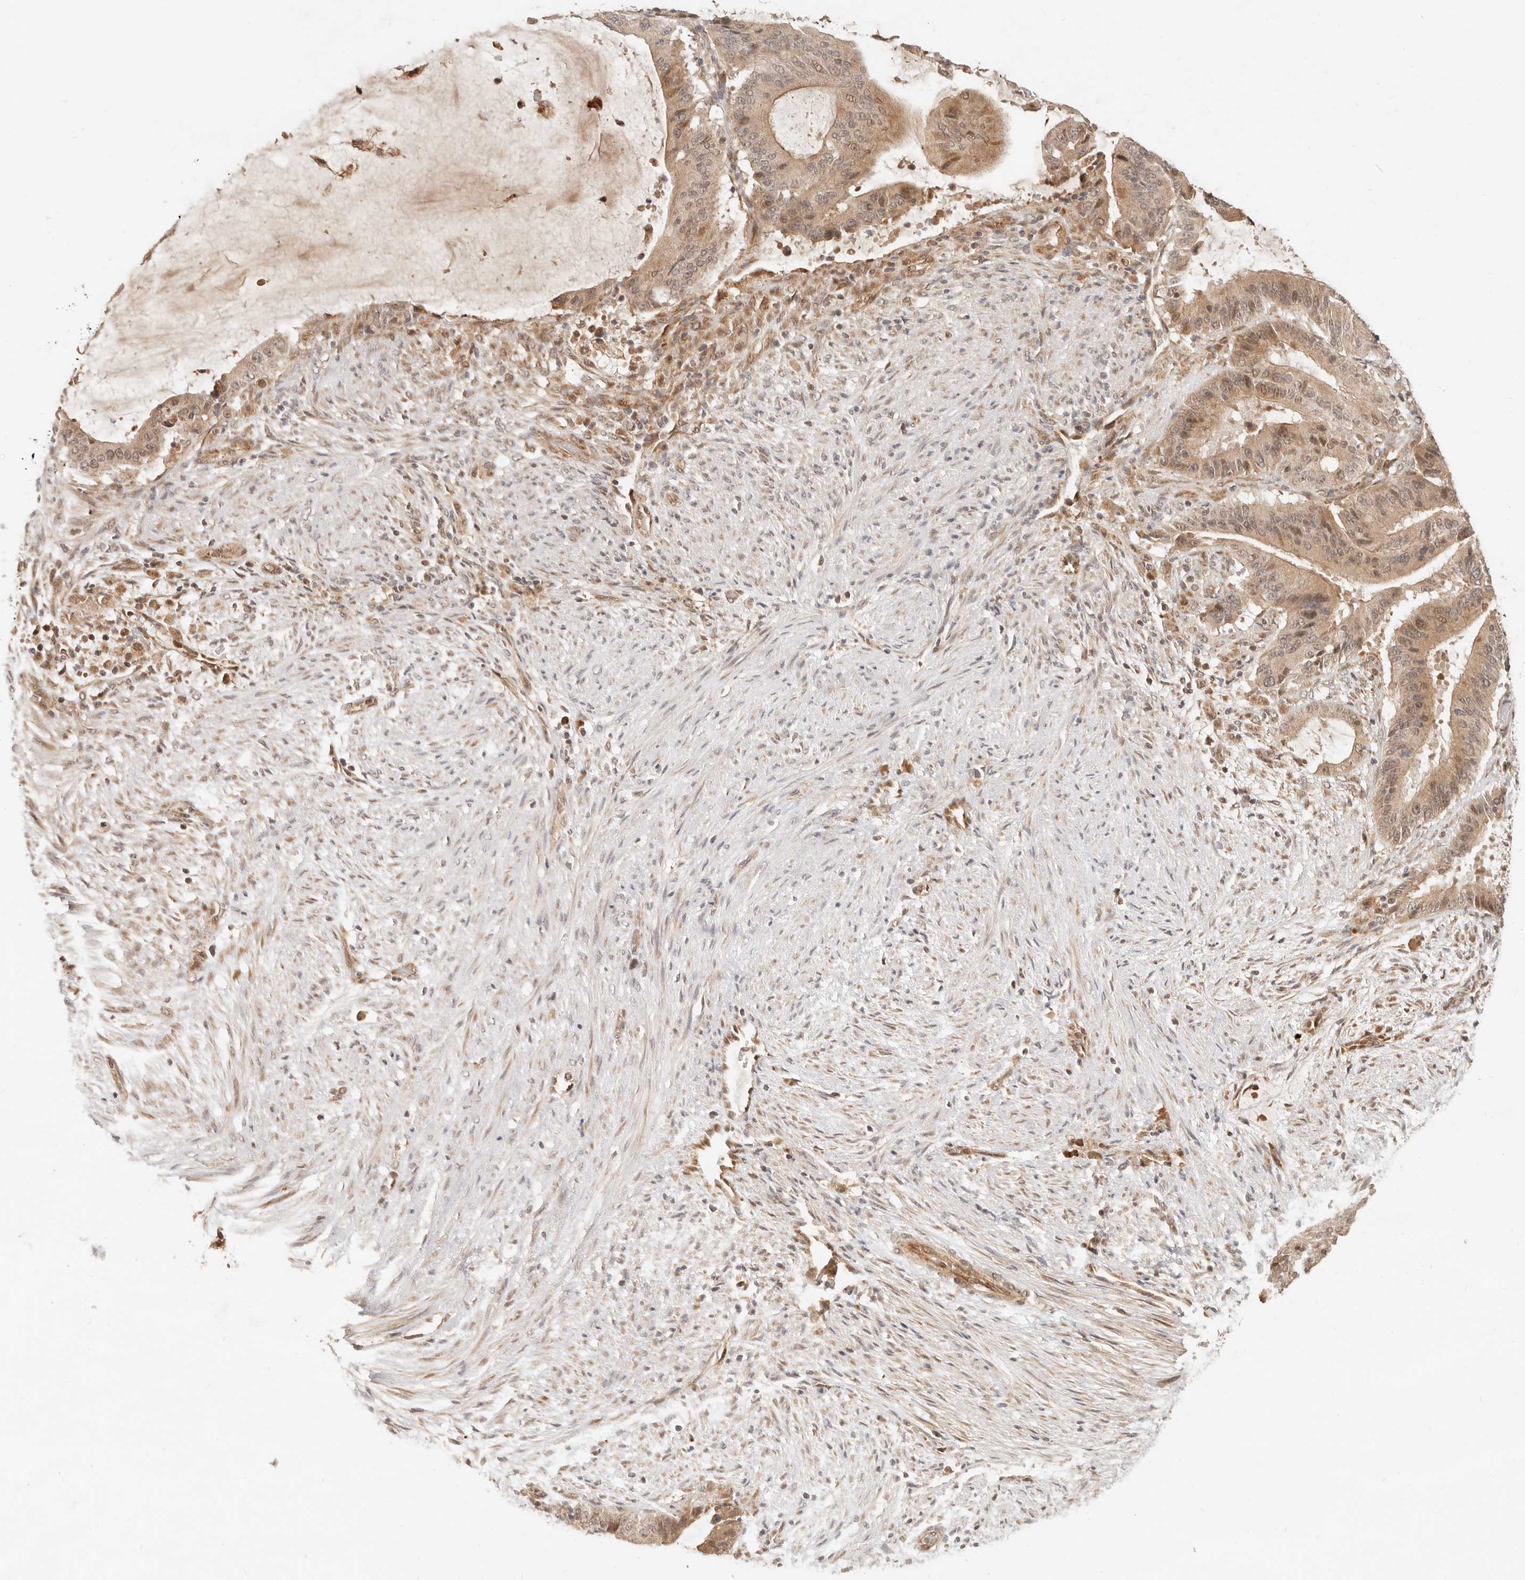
{"staining": {"intensity": "moderate", "quantity": ">75%", "location": "cytoplasmic/membranous,nuclear"}, "tissue": "liver cancer", "cell_type": "Tumor cells", "image_type": "cancer", "snomed": [{"axis": "morphology", "description": "Normal tissue, NOS"}, {"axis": "morphology", "description": "Cholangiocarcinoma"}, {"axis": "topography", "description": "Liver"}, {"axis": "topography", "description": "Peripheral nerve tissue"}], "caption": "Liver cholangiocarcinoma was stained to show a protein in brown. There is medium levels of moderate cytoplasmic/membranous and nuclear expression in about >75% of tumor cells.", "gene": "BAALC", "patient": {"sex": "female", "age": 73}}